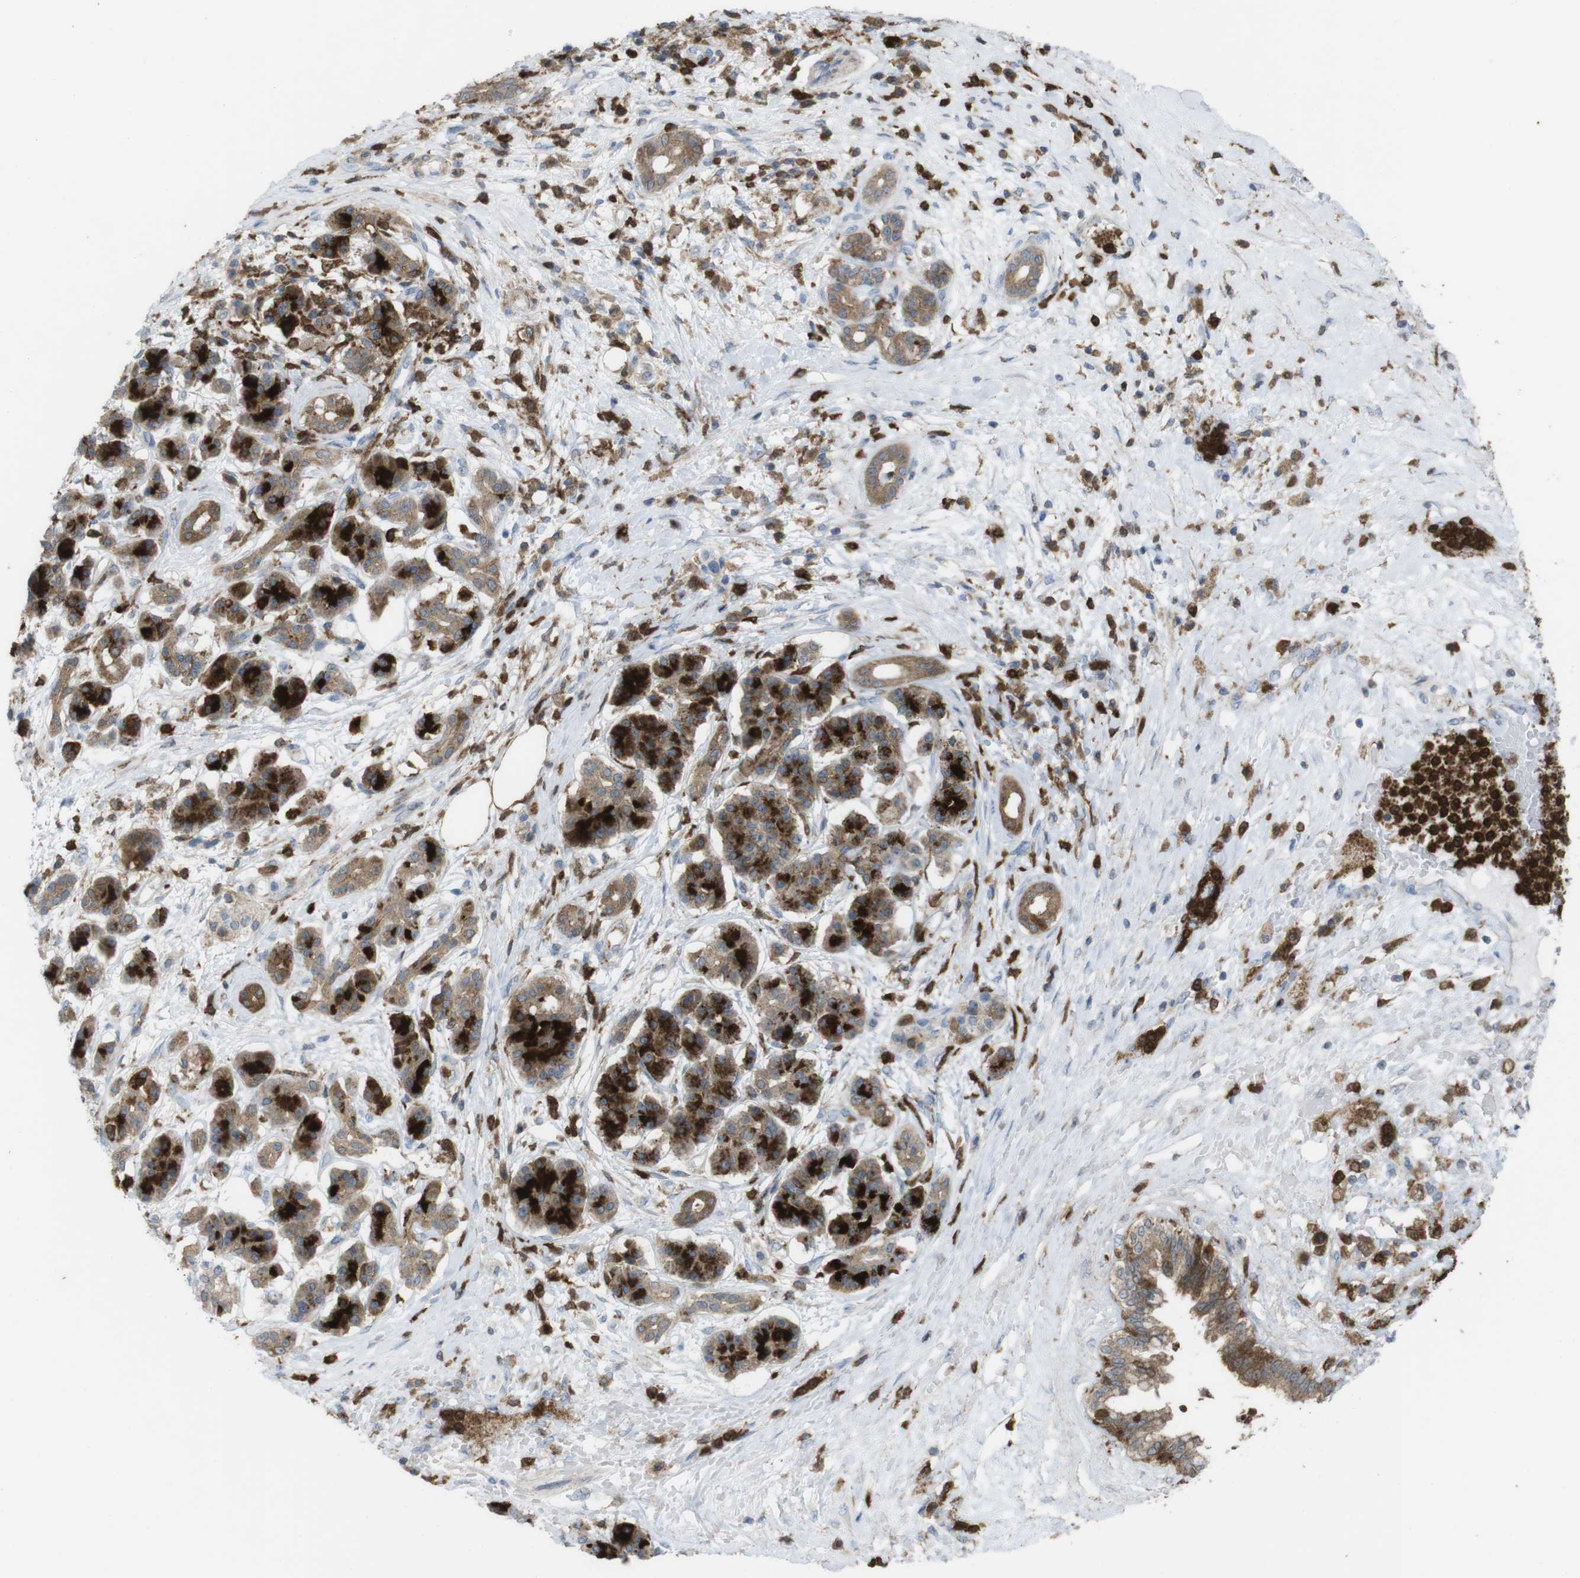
{"staining": {"intensity": "moderate", "quantity": ">75%", "location": "cytoplasmic/membranous"}, "tissue": "pancreatic cancer", "cell_type": "Tumor cells", "image_type": "cancer", "snomed": [{"axis": "morphology", "description": "Adenocarcinoma, NOS"}, {"axis": "topography", "description": "Pancreas"}], "caption": "IHC of human pancreatic cancer shows medium levels of moderate cytoplasmic/membranous positivity in approximately >75% of tumor cells. The protein of interest is shown in brown color, while the nuclei are stained blue.", "gene": "PRKCD", "patient": {"sex": "female", "age": 56}}